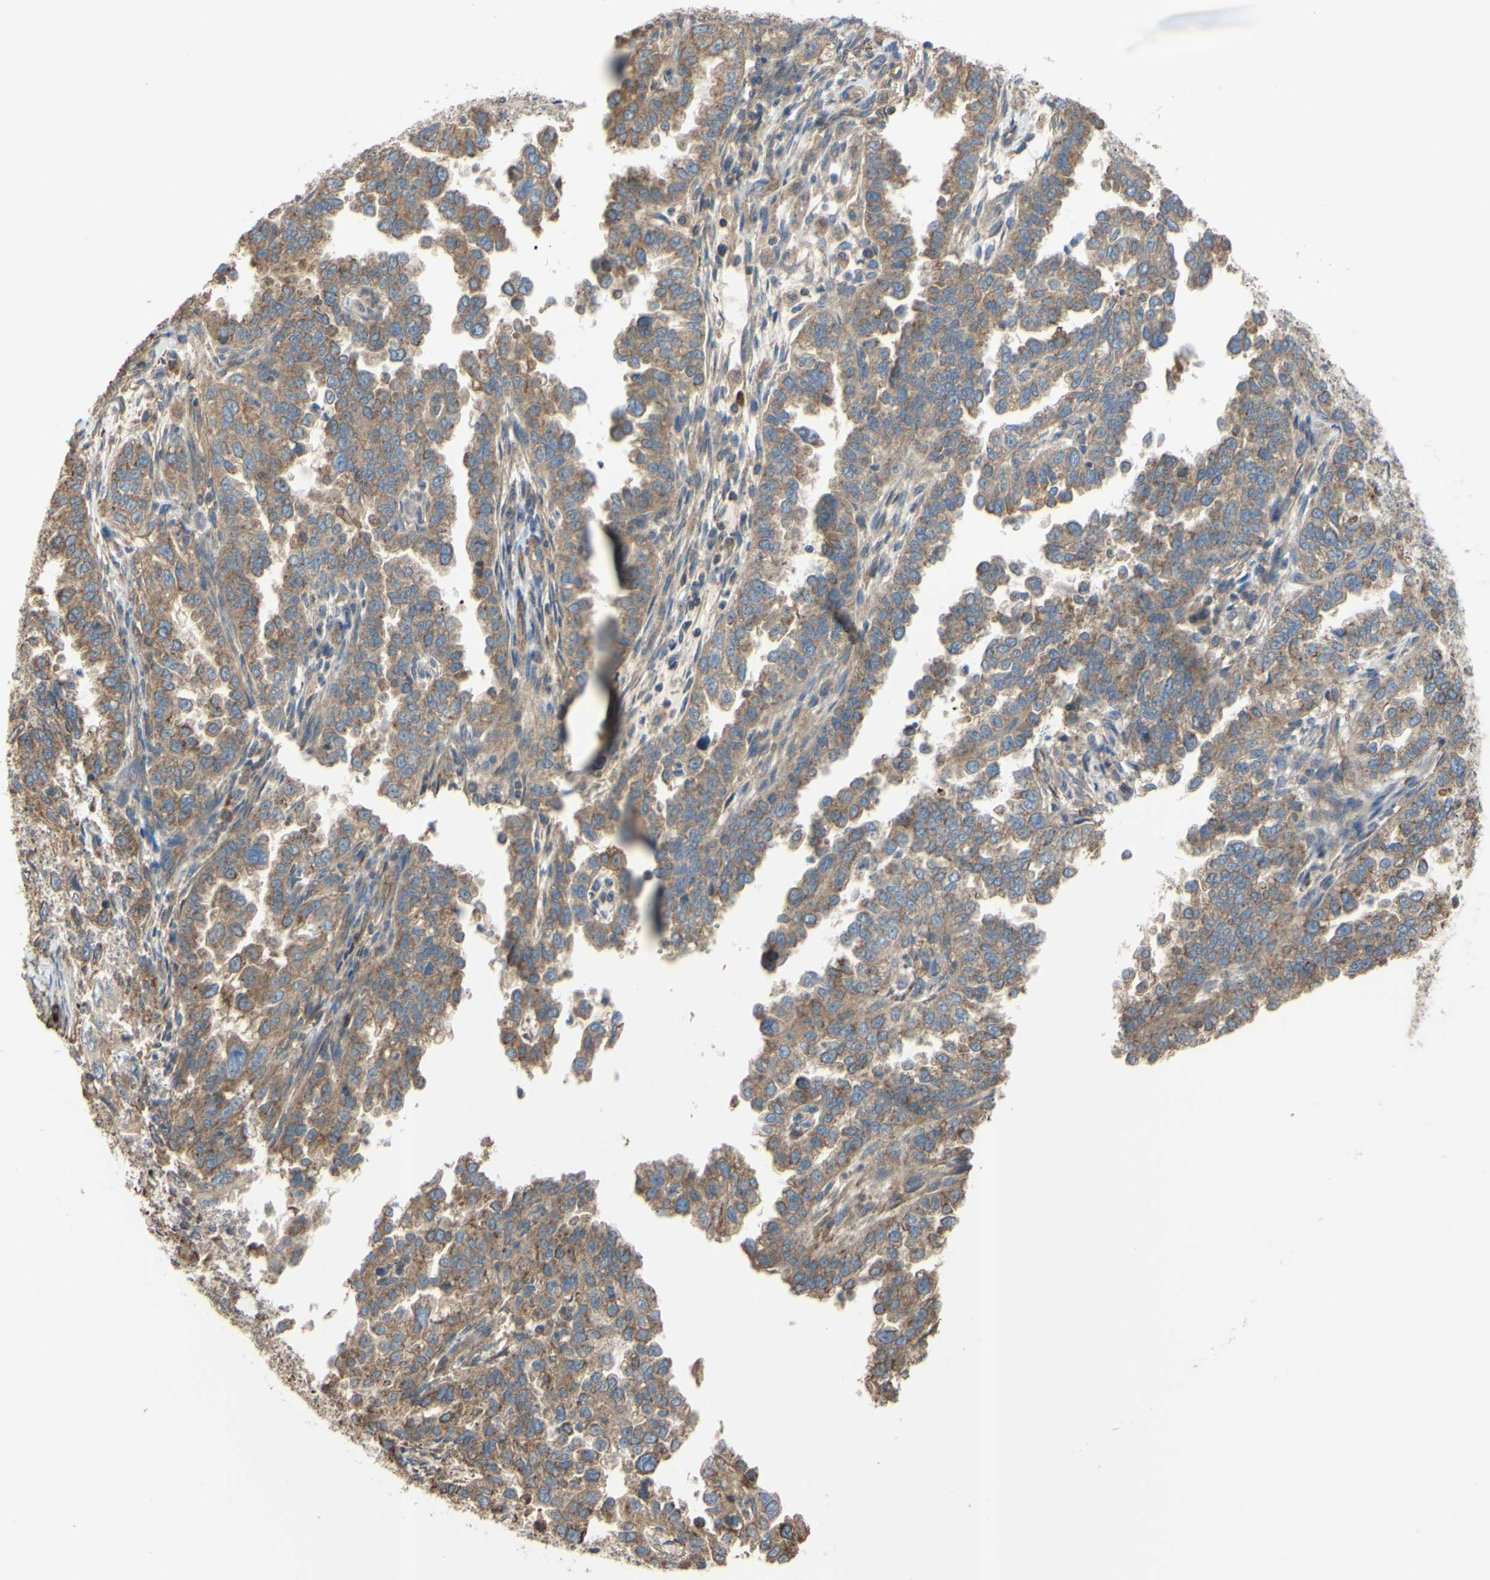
{"staining": {"intensity": "moderate", "quantity": ">75%", "location": "cytoplasmic/membranous"}, "tissue": "endometrial cancer", "cell_type": "Tumor cells", "image_type": "cancer", "snomed": [{"axis": "morphology", "description": "Adenocarcinoma, NOS"}, {"axis": "topography", "description": "Endometrium"}], "caption": "A brown stain highlights moderate cytoplasmic/membranous staining of a protein in endometrial cancer (adenocarcinoma) tumor cells.", "gene": "BECN1", "patient": {"sex": "female", "age": 85}}